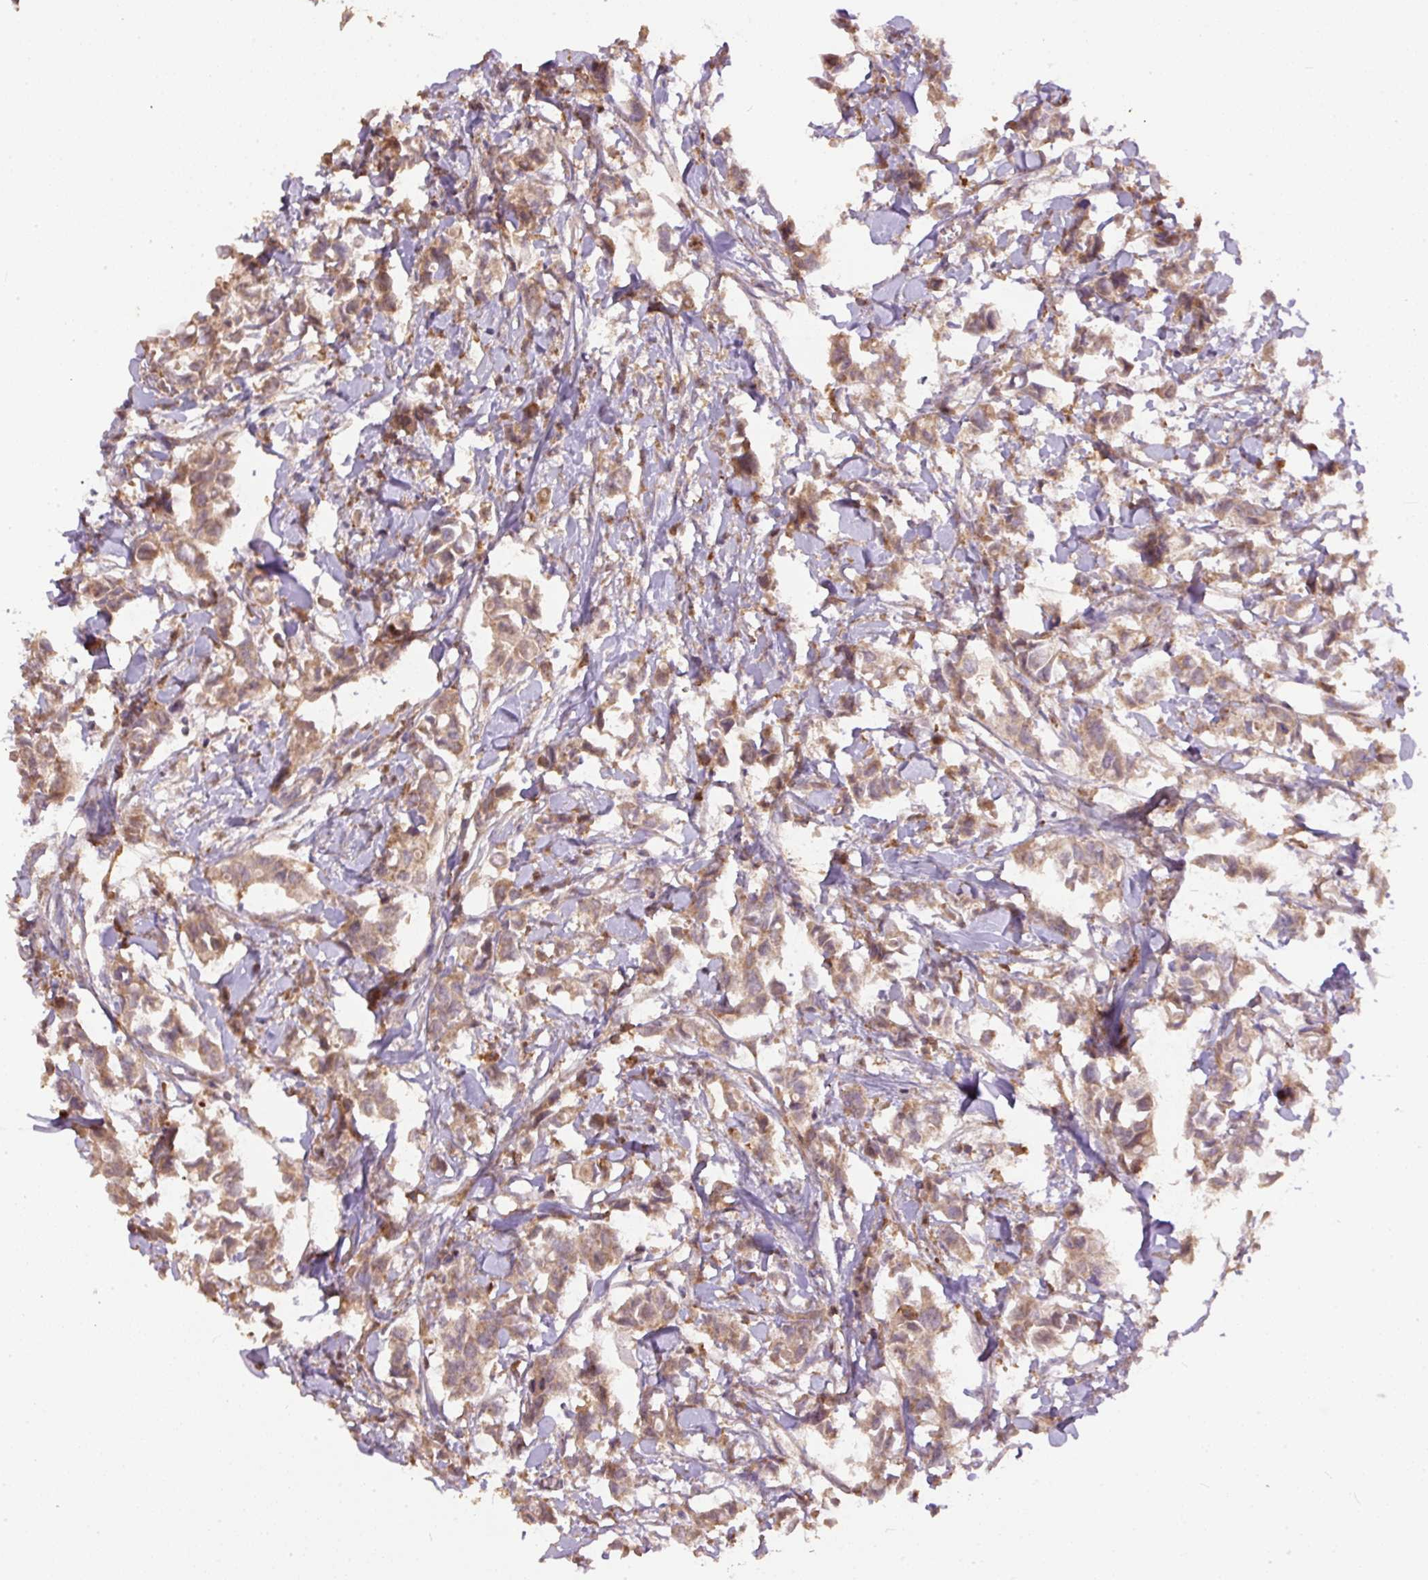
{"staining": {"intensity": "weak", "quantity": ">75%", "location": "cytoplasmic/membranous"}, "tissue": "breast cancer", "cell_type": "Tumor cells", "image_type": "cancer", "snomed": [{"axis": "morphology", "description": "Duct carcinoma"}, {"axis": "topography", "description": "Breast"}], "caption": "Protein expression analysis of breast cancer (invasive ductal carcinoma) reveals weak cytoplasmic/membranous staining in about >75% of tumor cells.", "gene": "DAPK1", "patient": {"sex": "female", "age": 41}}